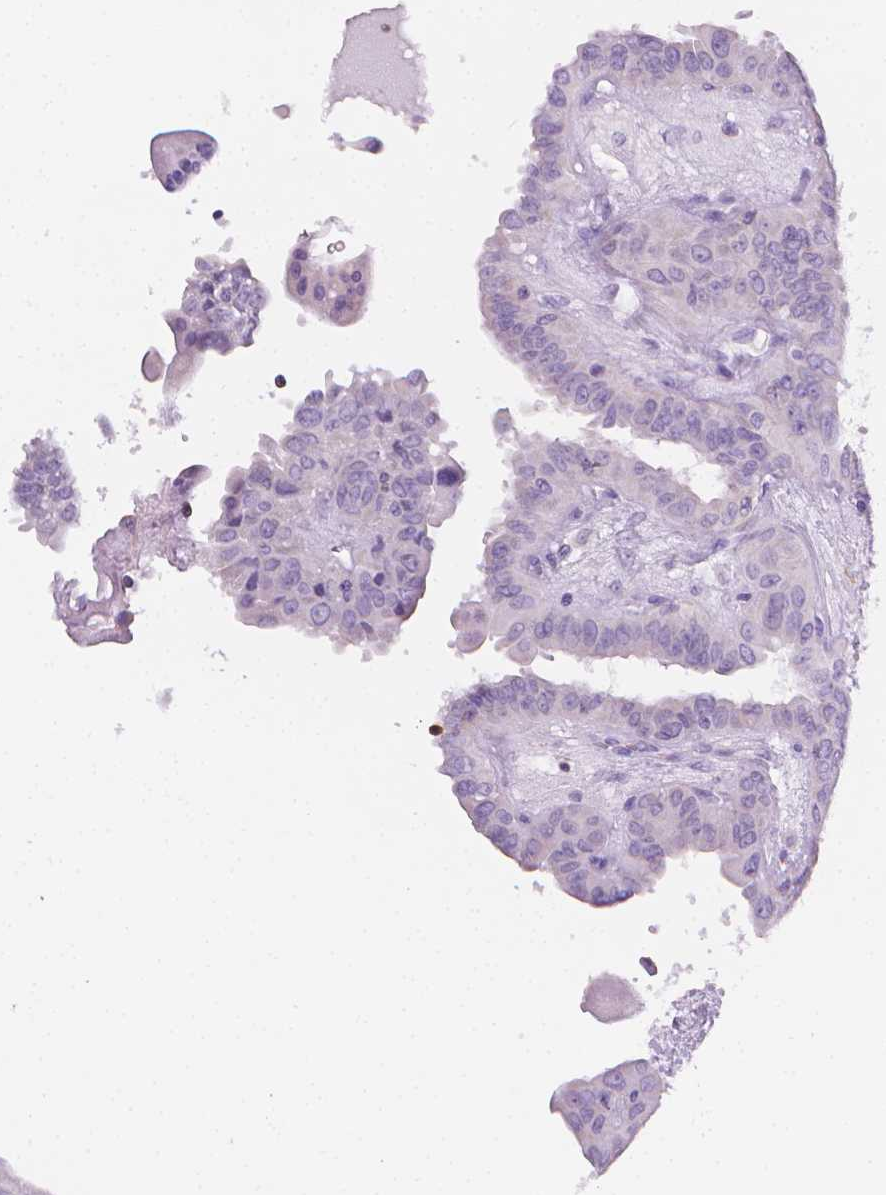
{"staining": {"intensity": "negative", "quantity": "none", "location": "none"}, "tissue": "thyroid cancer", "cell_type": "Tumor cells", "image_type": "cancer", "snomed": [{"axis": "morphology", "description": "Papillary adenocarcinoma, NOS"}, {"axis": "topography", "description": "Thyroid gland"}], "caption": "Image shows no significant protein expression in tumor cells of papillary adenocarcinoma (thyroid).", "gene": "DCAF8L1", "patient": {"sex": "female", "age": 37}}